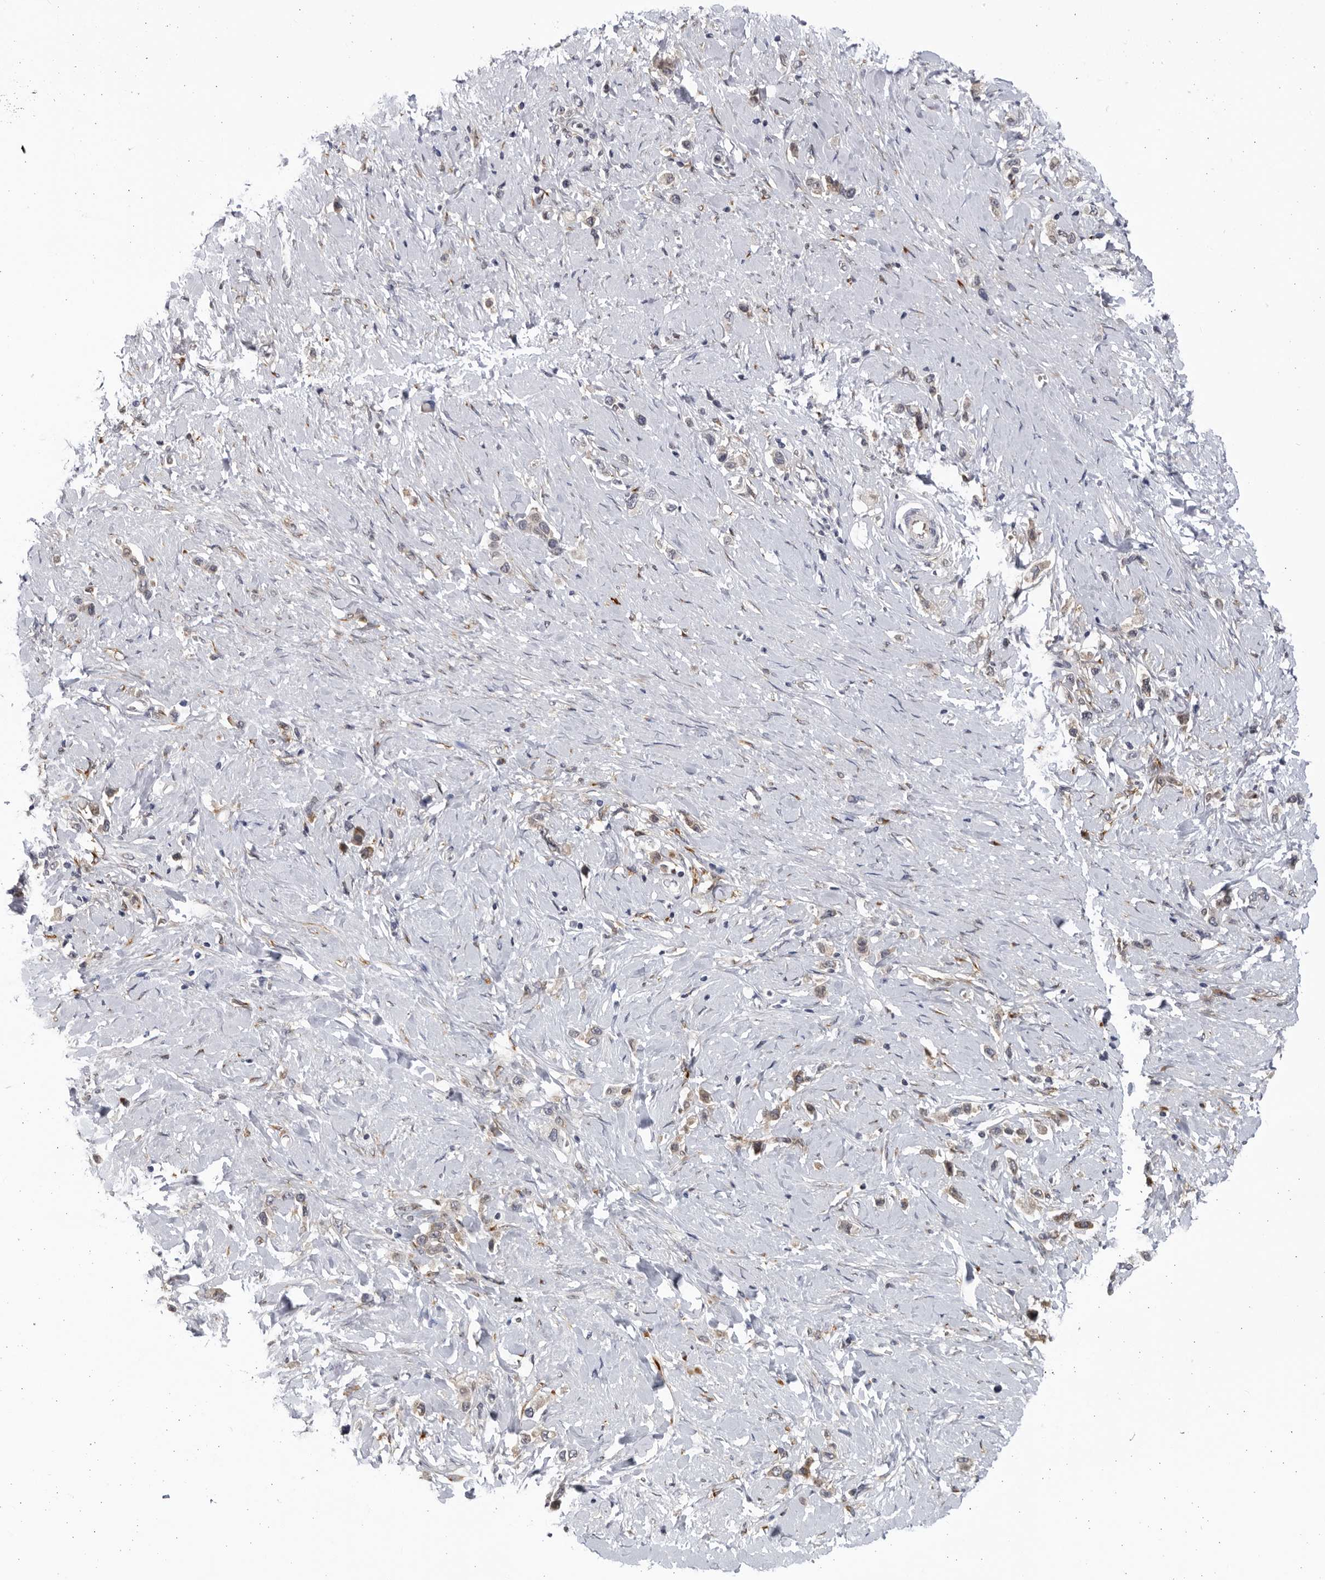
{"staining": {"intensity": "negative", "quantity": "none", "location": "none"}, "tissue": "stomach cancer", "cell_type": "Tumor cells", "image_type": "cancer", "snomed": [{"axis": "morphology", "description": "Adenocarcinoma, NOS"}, {"axis": "topography", "description": "Stomach"}], "caption": "A high-resolution histopathology image shows immunohistochemistry (IHC) staining of adenocarcinoma (stomach), which displays no significant expression in tumor cells. The staining was performed using DAB (3,3'-diaminobenzidine) to visualize the protein expression in brown, while the nuclei were stained in blue with hematoxylin (Magnification: 20x).", "gene": "BMP2K", "patient": {"sex": "female", "age": 65}}